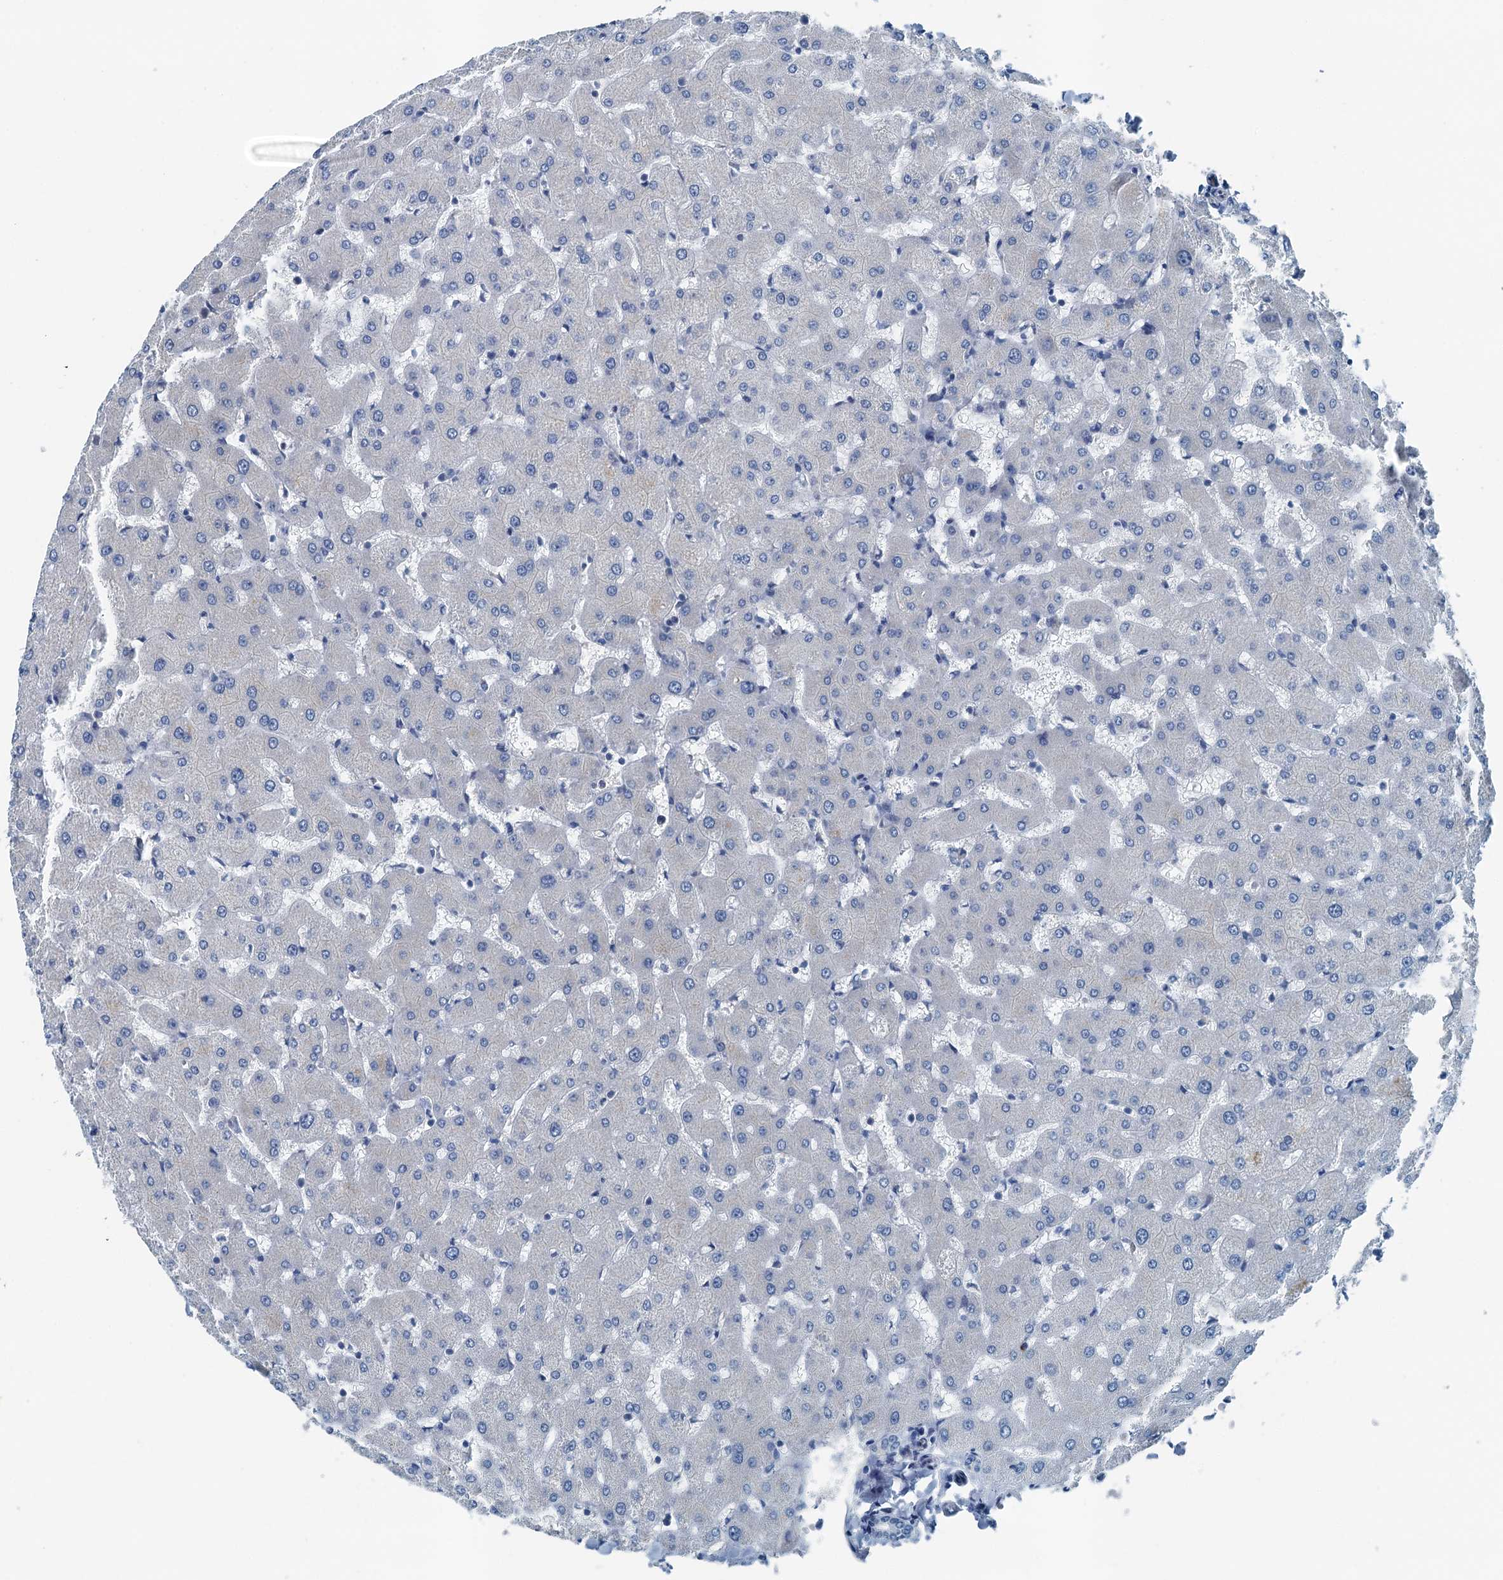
{"staining": {"intensity": "negative", "quantity": "none", "location": "none"}, "tissue": "liver", "cell_type": "Cholangiocytes", "image_type": "normal", "snomed": [{"axis": "morphology", "description": "Normal tissue, NOS"}, {"axis": "topography", "description": "Liver"}], "caption": "The image demonstrates no staining of cholangiocytes in unremarkable liver.", "gene": "GFOD2", "patient": {"sex": "female", "age": 63}}